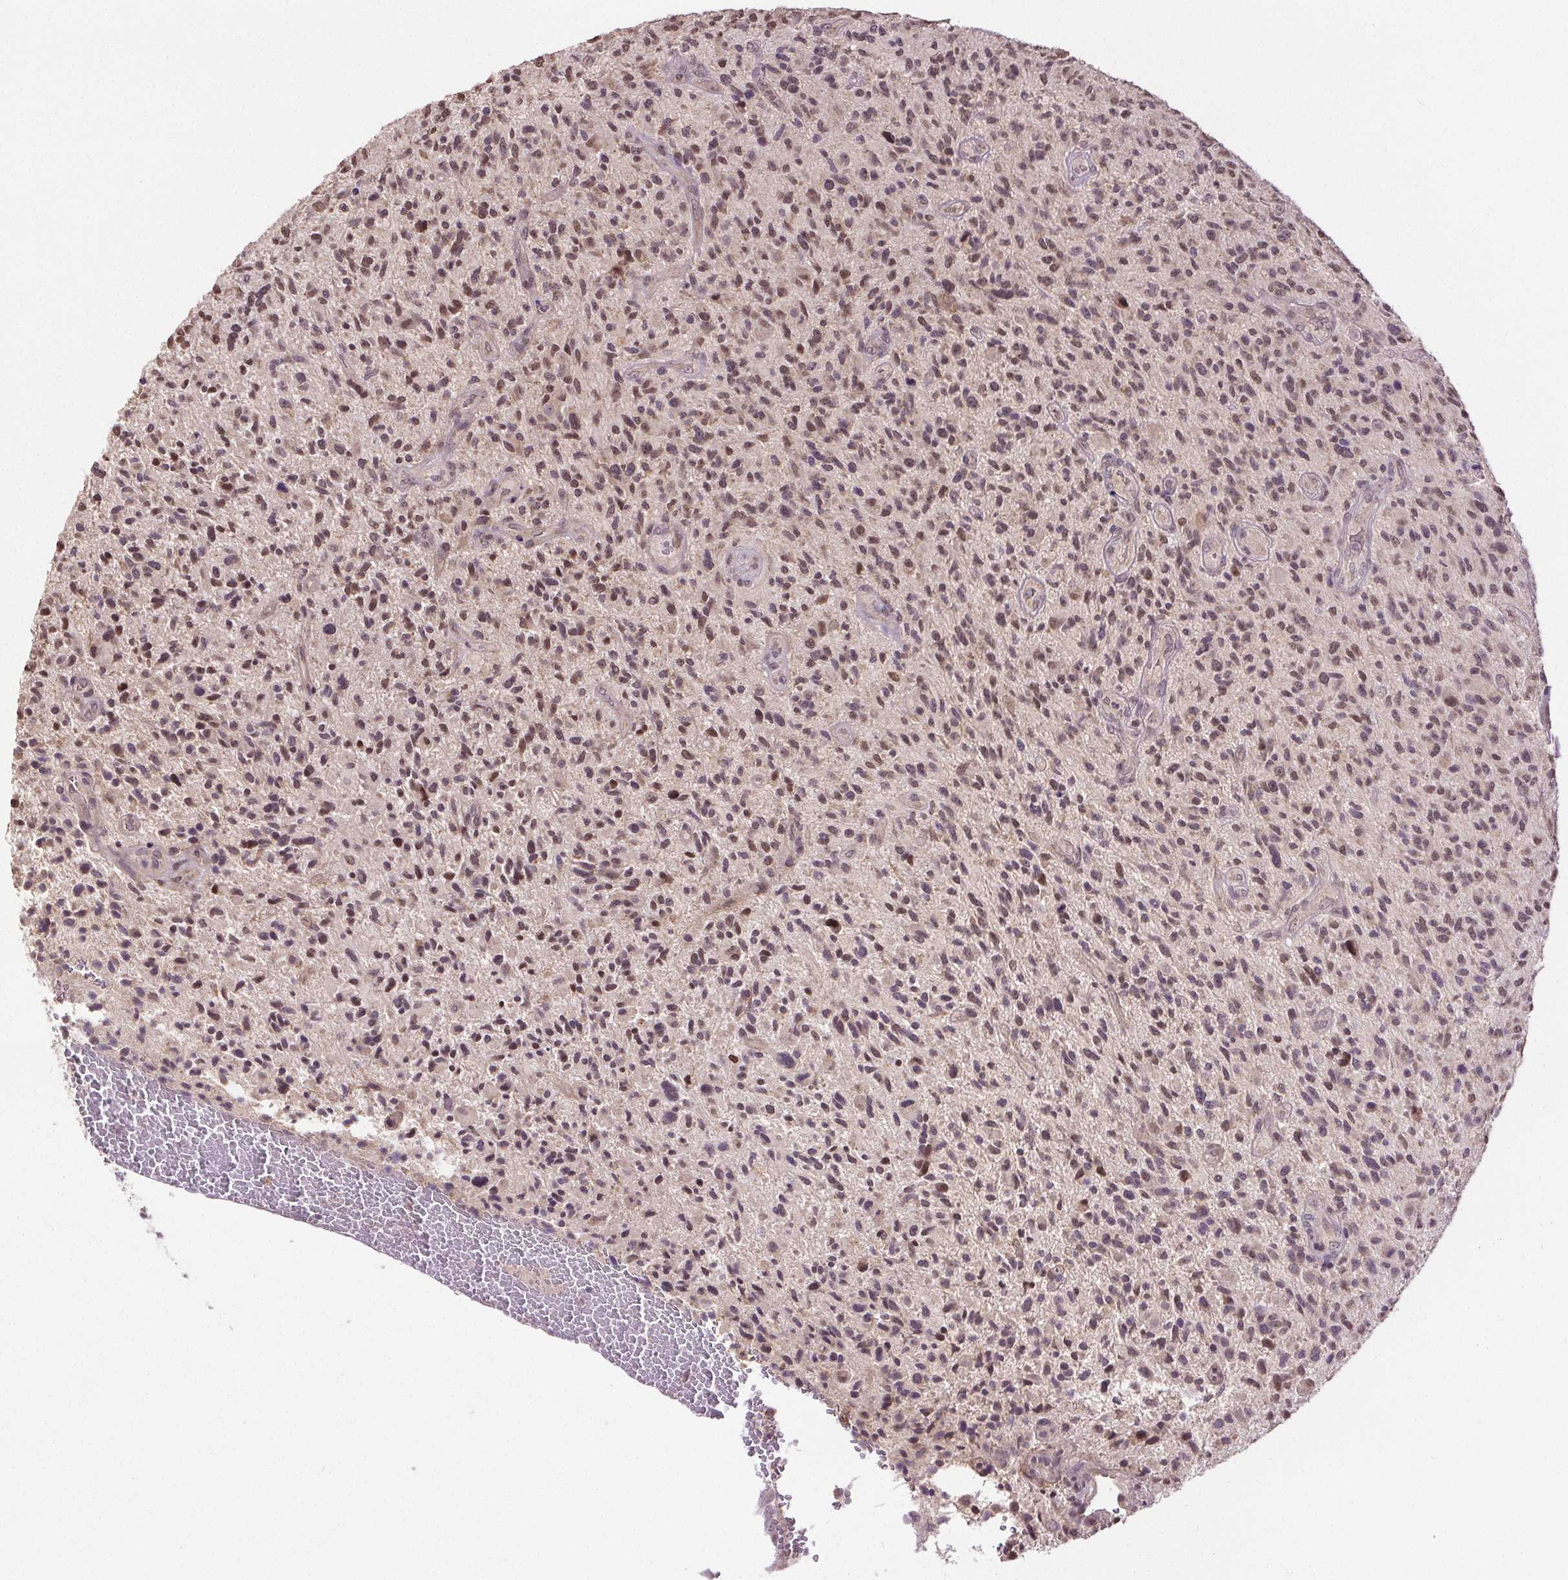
{"staining": {"intensity": "moderate", "quantity": "25%-75%", "location": "nuclear"}, "tissue": "glioma", "cell_type": "Tumor cells", "image_type": "cancer", "snomed": [{"axis": "morphology", "description": "Glioma, malignant, High grade"}, {"axis": "topography", "description": "Brain"}], "caption": "Immunohistochemistry image of high-grade glioma (malignant) stained for a protein (brown), which shows medium levels of moderate nuclear staining in about 25%-75% of tumor cells.", "gene": "KIAA0232", "patient": {"sex": "male", "age": 47}}